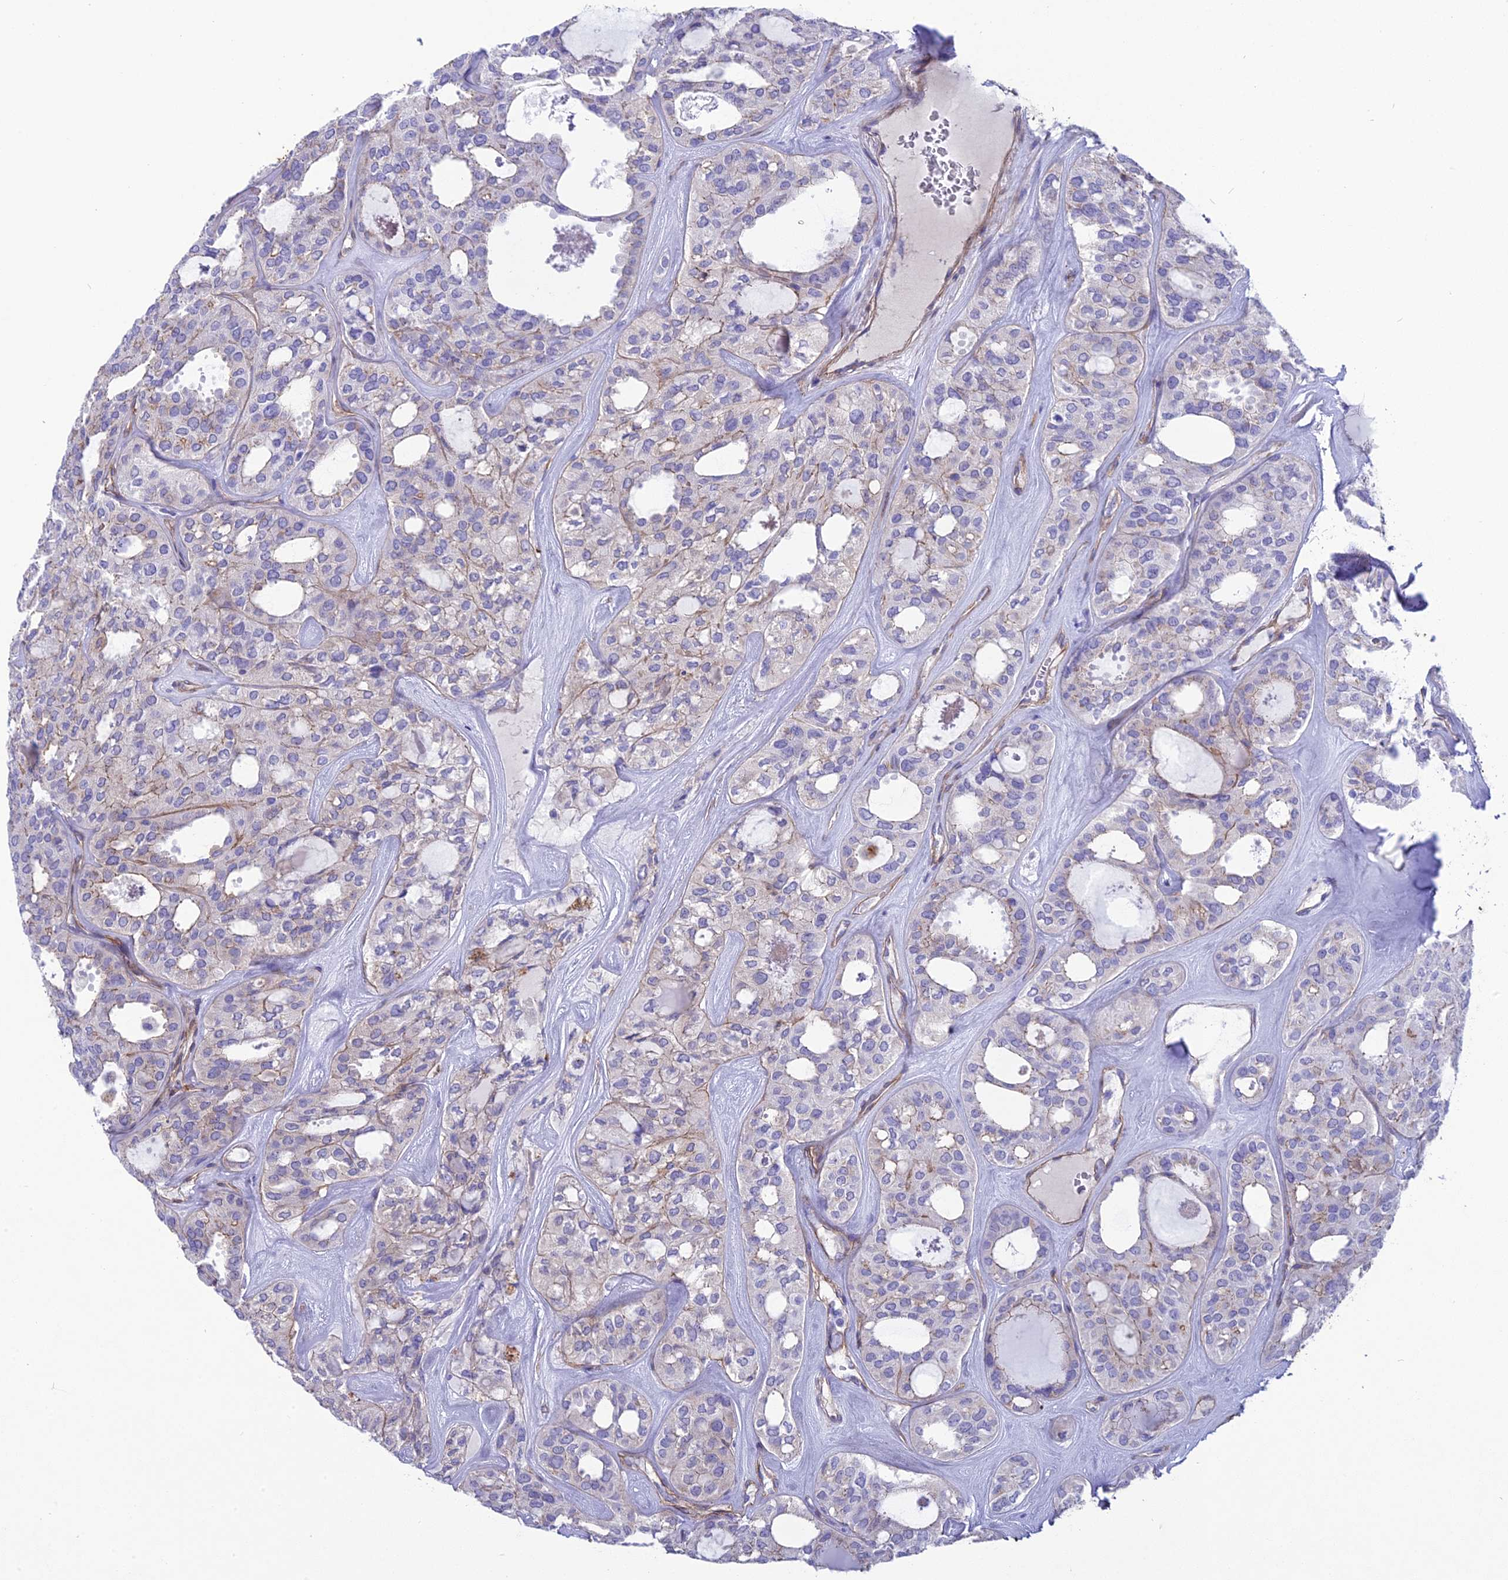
{"staining": {"intensity": "weak", "quantity": "<25%", "location": "cytoplasmic/membranous"}, "tissue": "thyroid cancer", "cell_type": "Tumor cells", "image_type": "cancer", "snomed": [{"axis": "morphology", "description": "Follicular adenoma carcinoma, NOS"}, {"axis": "topography", "description": "Thyroid gland"}], "caption": "Follicular adenoma carcinoma (thyroid) stained for a protein using immunohistochemistry (IHC) reveals no positivity tumor cells.", "gene": "TNS1", "patient": {"sex": "male", "age": 75}}